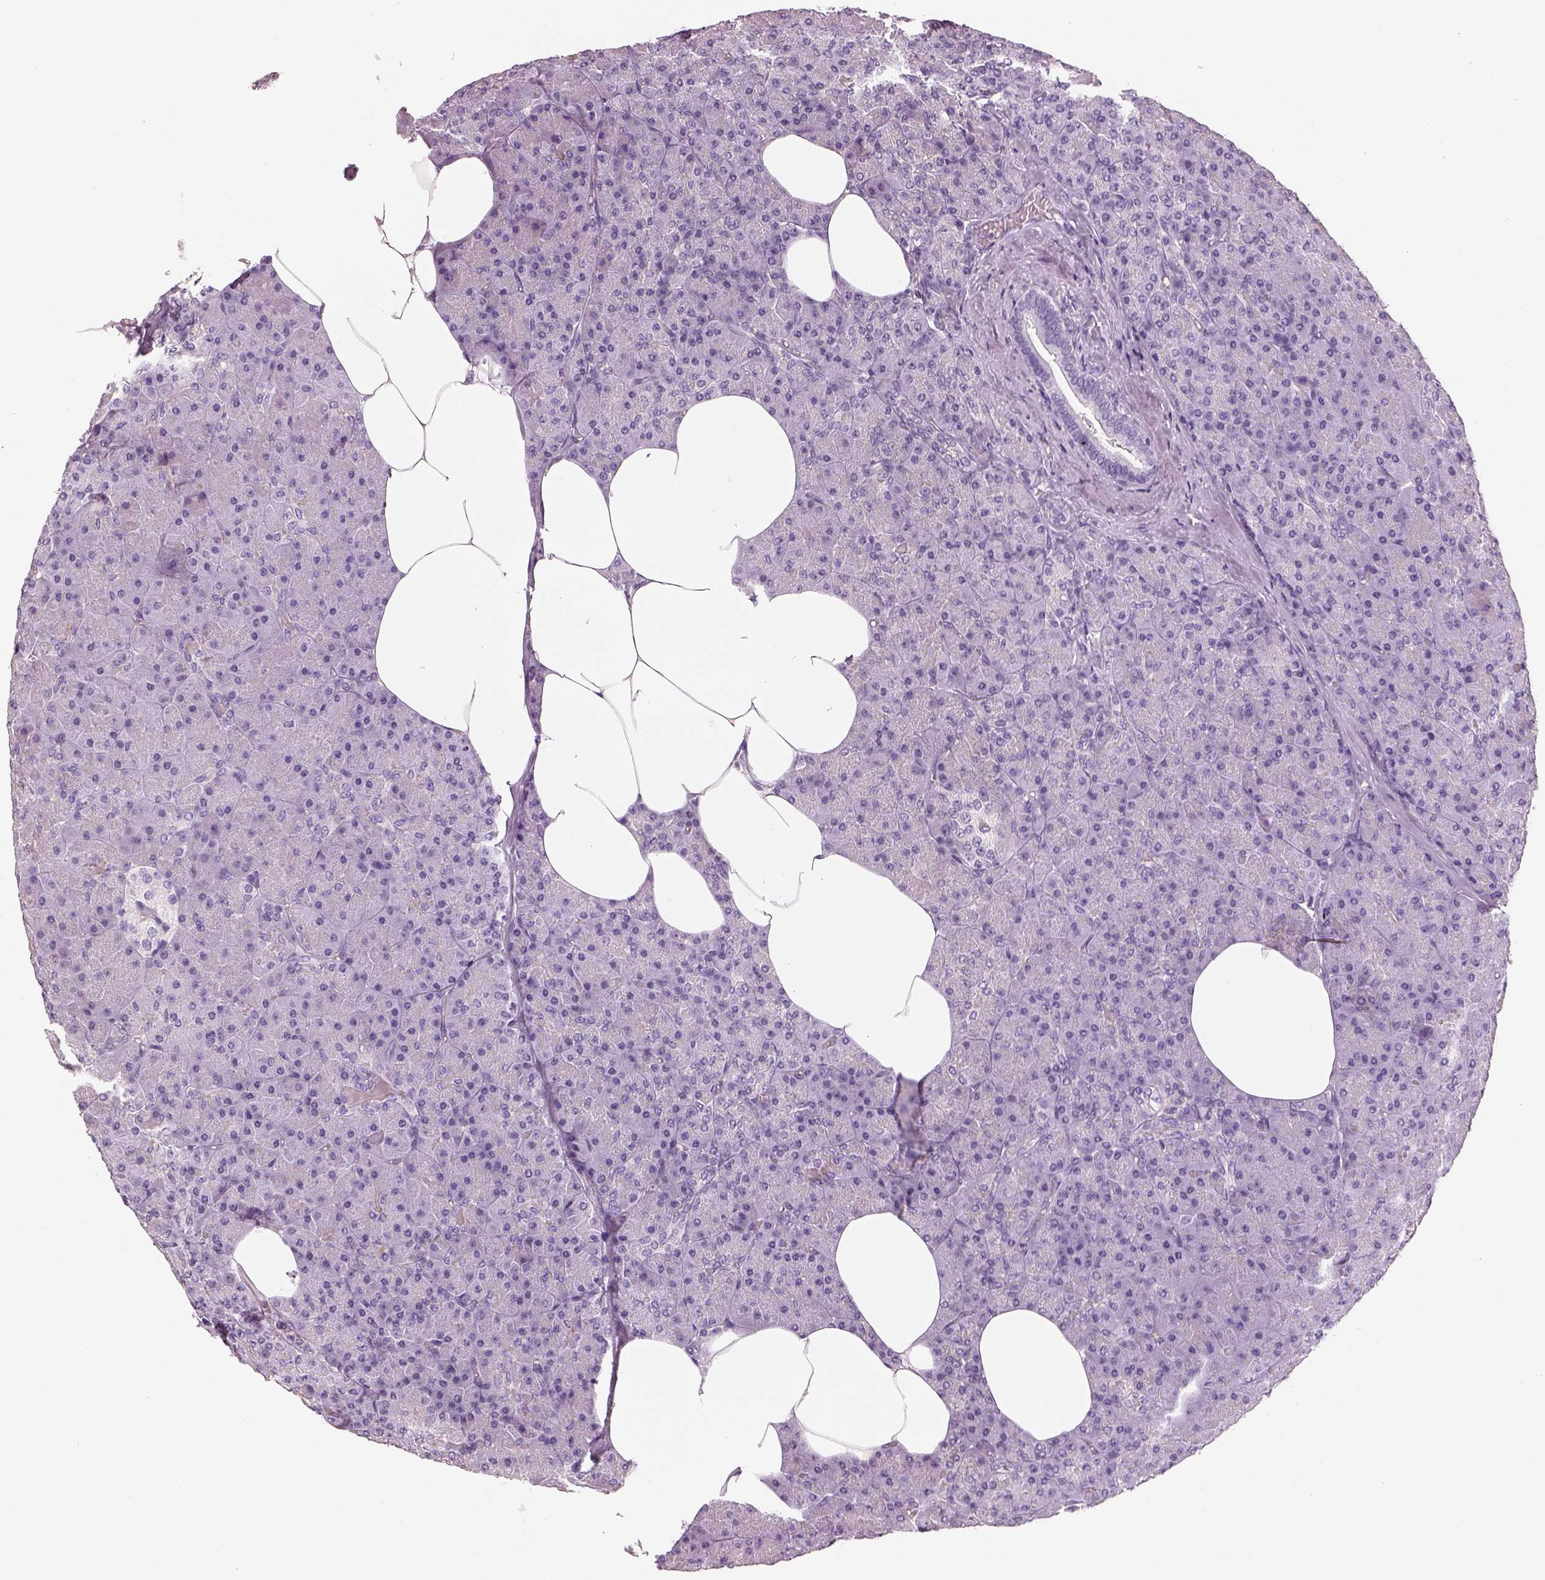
{"staining": {"intensity": "negative", "quantity": "none", "location": "none"}, "tissue": "pancreas", "cell_type": "Exocrine glandular cells", "image_type": "normal", "snomed": [{"axis": "morphology", "description": "Normal tissue, NOS"}, {"axis": "topography", "description": "Pancreas"}], "caption": "This is a photomicrograph of IHC staining of normal pancreas, which shows no expression in exocrine glandular cells. (Brightfield microscopy of DAB immunohistochemistry (IHC) at high magnification).", "gene": "OTUD6A", "patient": {"sex": "female", "age": 45}}